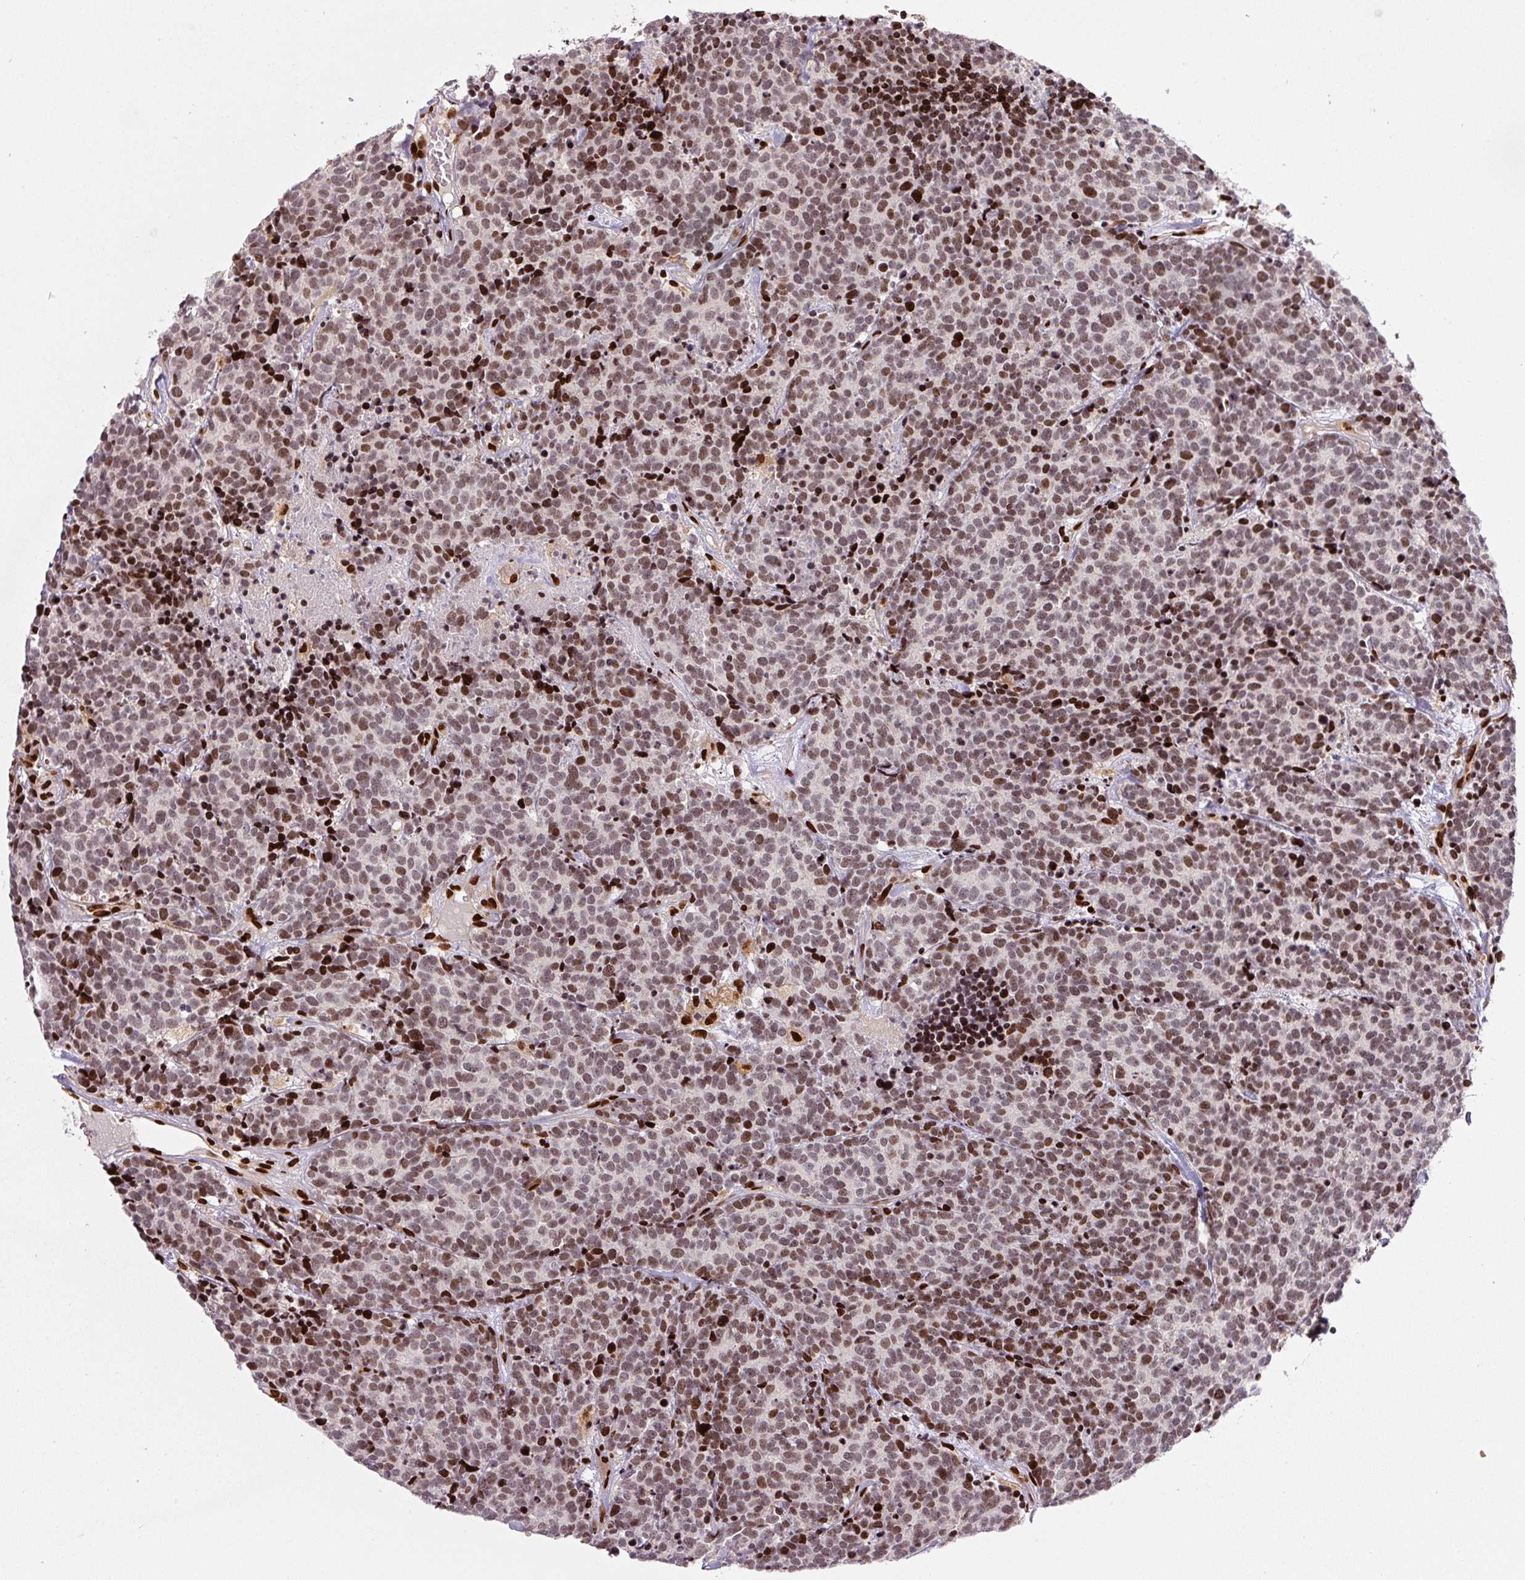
{"staining": {"intensity": "moderate", "quantity": ">75%", "location": "nuclear"}, "tissue": "carcinoid", "cell_type": "Tumor cells", "image_type": "cancer", "snomed": [{"axis": "morphology", "description": "Carcinoid, malignant, NOS"}, {"axis": "topography", "description": "Skin"}], "caption": "Immunohistochemical staining of carcinoid exhibits medium levels of moderate nuclear expression in approximately >75% of tumor cells.", "gene": "PYDC2", "patient": {"sex": "female", "age": 79}}